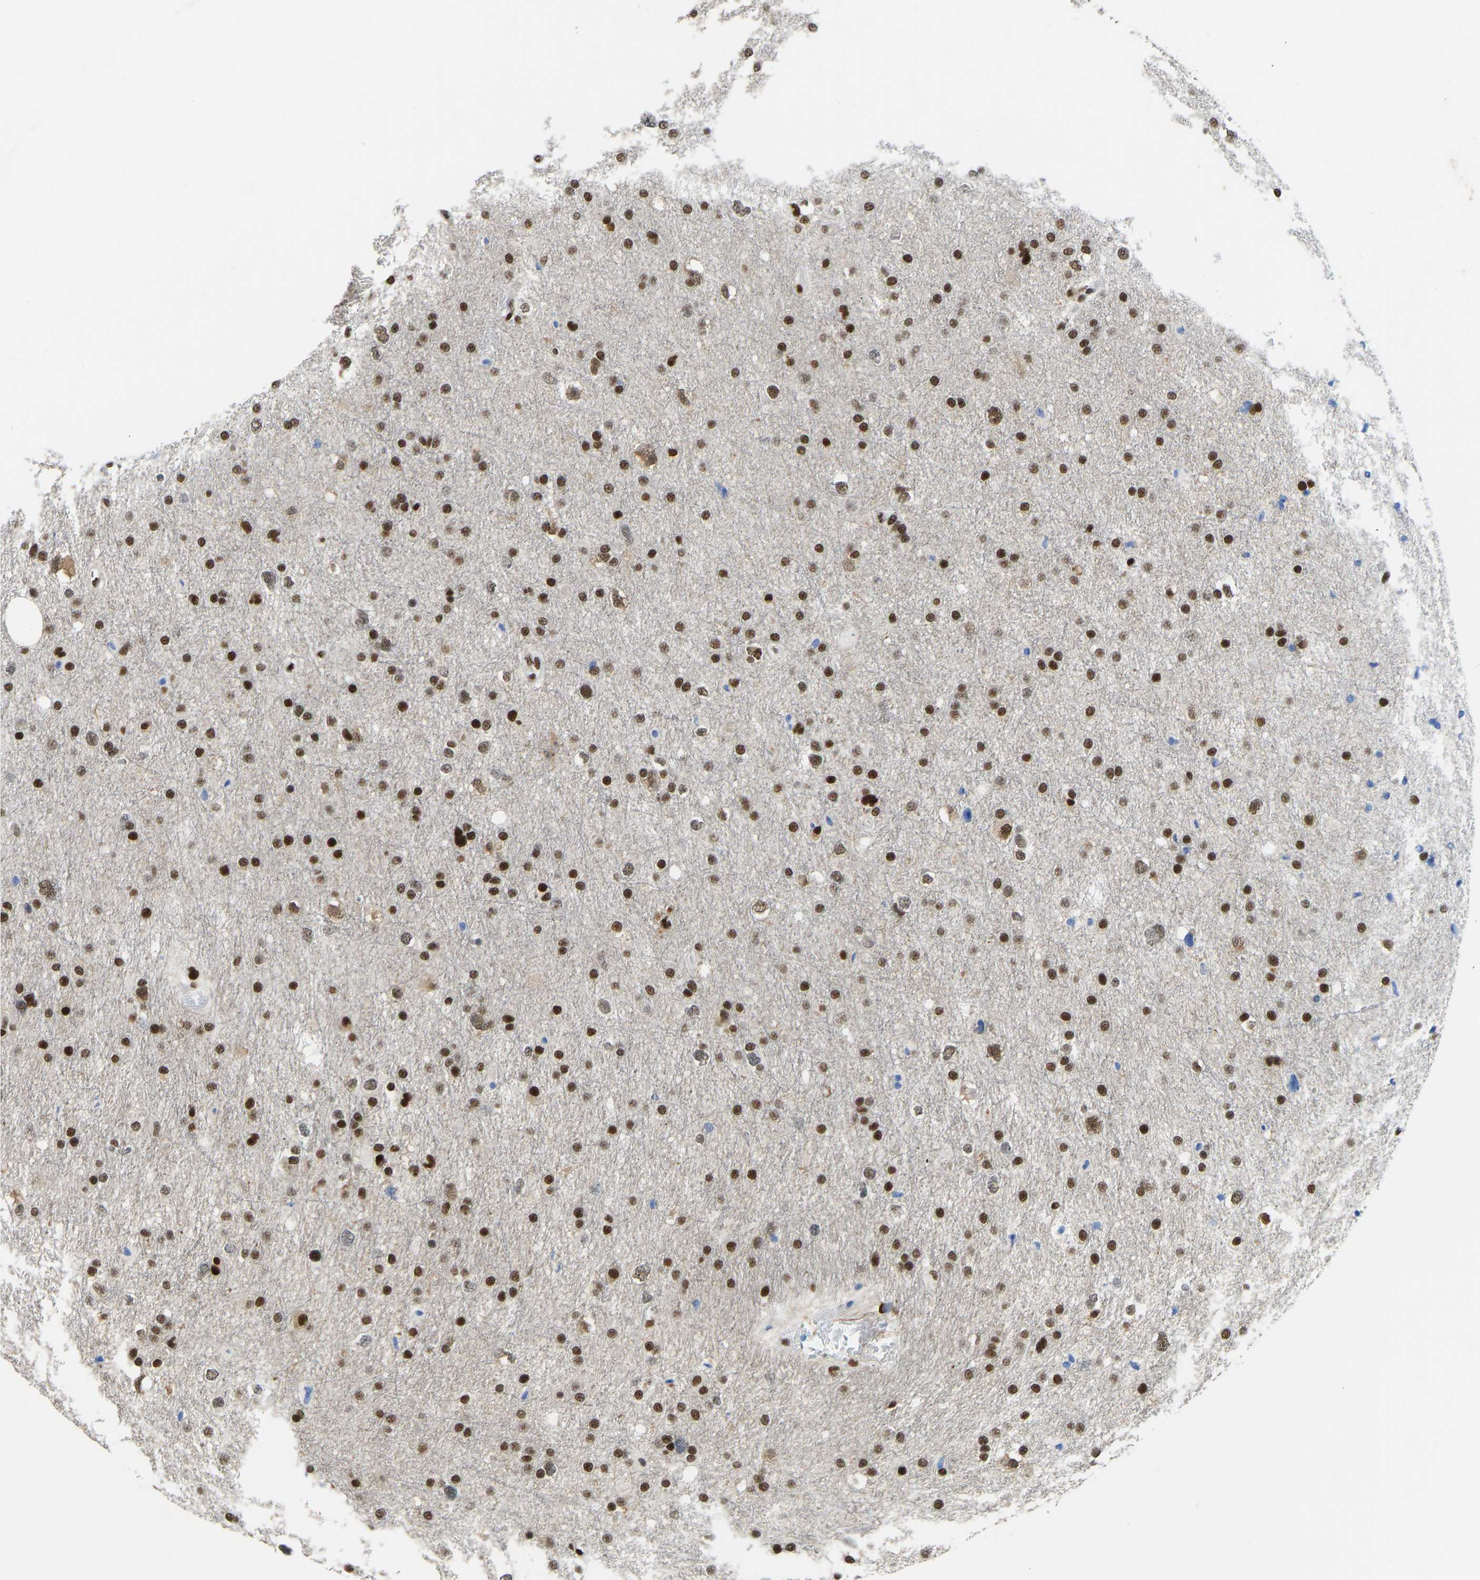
{"staining": {"intensity": "strong", "quantity": ">75%", "location": "nuclear"}, "tissue": "glioma", "cell_type": "Tumor cells", "image_type": "cancer", "snomed": [{"axis": "morphology", "description": "Glioma, malignant, Low grade"}, {"axis": "topography", "description": "Brain"}], "caption": "Protein staining by immunohistochemistry (IHC) displays strong nuclear positivity in approximately >75% of tumor cells in malignant glioma (low-grade).", "gene": "FOXK1", "patient": {"sex": "female", "age": 37}}